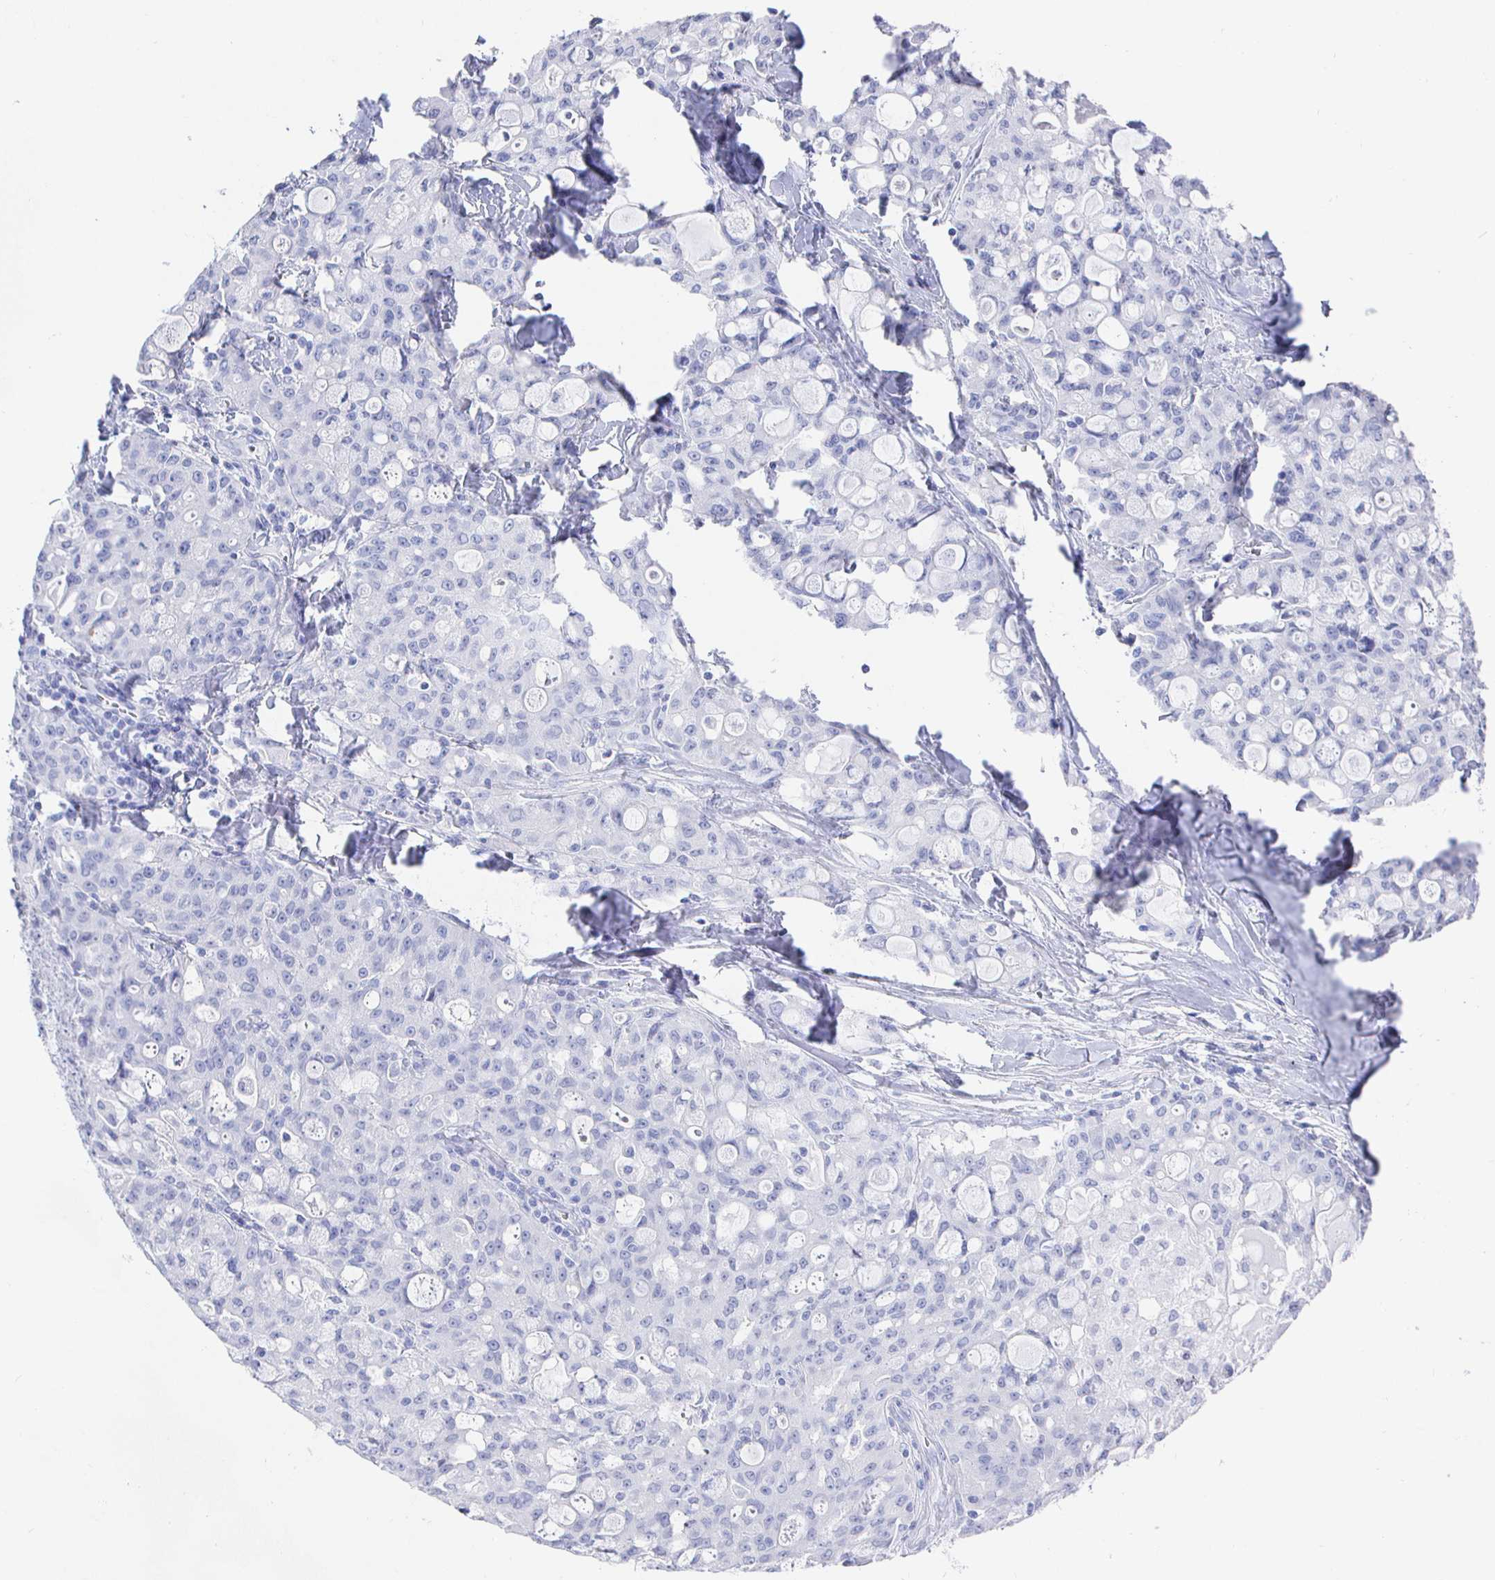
{"staining": {"intensity": "negative", "quantity": "none", "location": "none"}, "tissue": "lung cancer", "cell_type": "Tumor cells", "image_type": "cancer", "snomed": [{"axis": "morphology", "description": "Adenocarcinoma, NOS"}, {"axis": "topography", "description": "Lung"}], "caption": "Tumor cells are negative for brown protein staining in lung adenocarcinoma. Brightfield microscopy of immunohistochemistry (IHC) stained with DAB (brown) and hematoxylin (blue), captured at high magnification.", "gene": "CLCA1", "patient": {"sex": "female", "age": 44}}